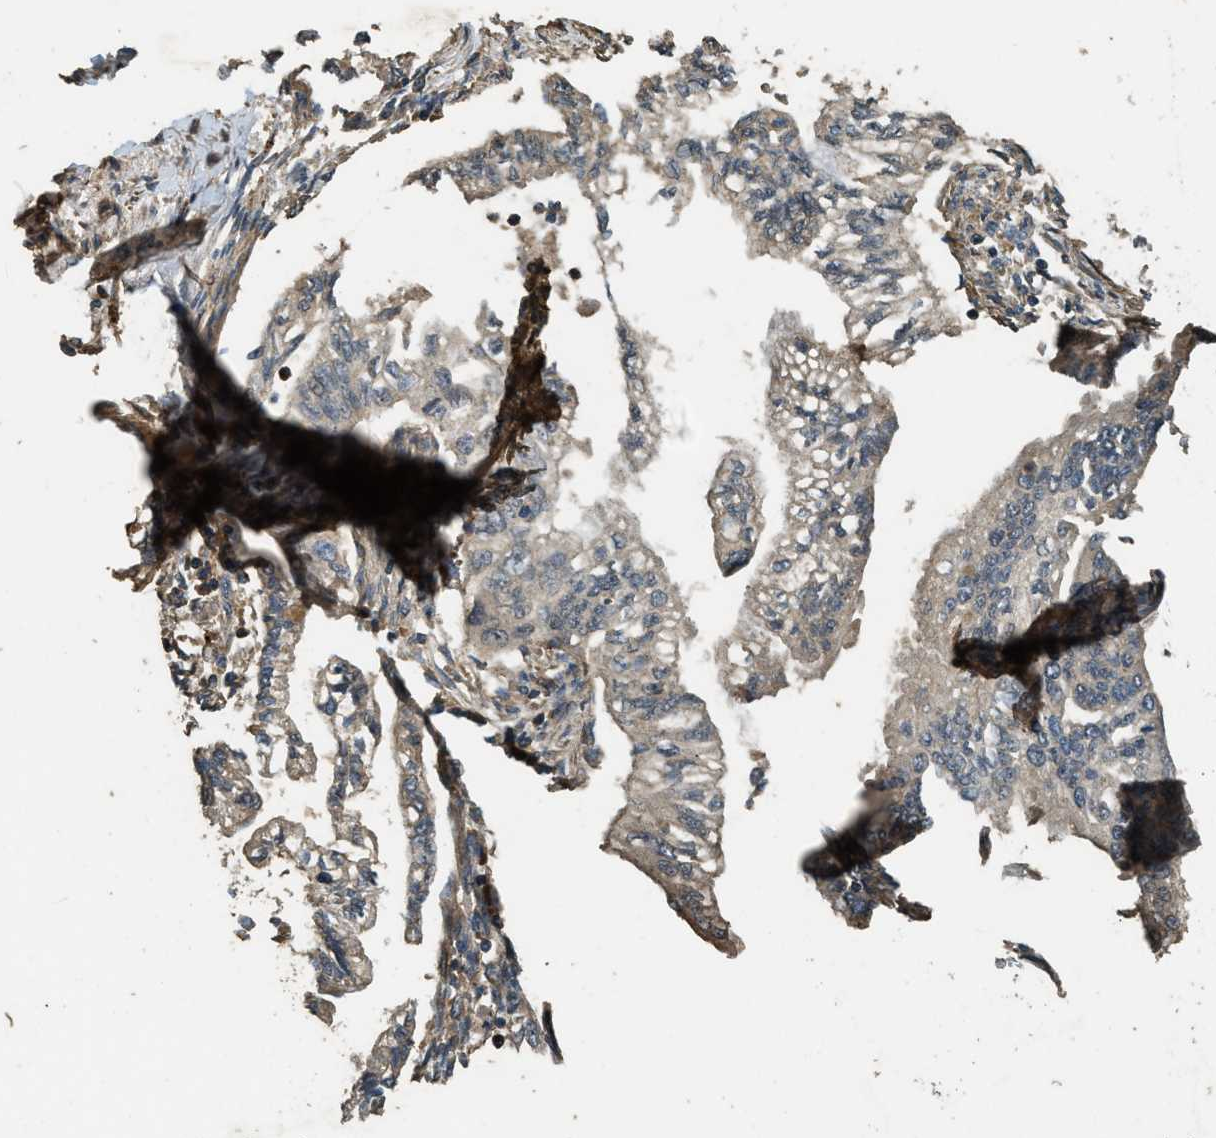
{"staining": {"intensity": "weak", "quantity": "<25%", "location": "cytoplasmic/membranous"}, "tissue": "pancreatic cancer", "cell_type": "Tumor cells", "image_type": "cancer", "snomed": [{"axis": "morphology", "description": "Normal tissue, NOS"}, {"axis": "topography", "description": "Pancreas"}], "caption": "A high-resolution histopathology image shows immunohistochemistry (IHC) staining of pancreatic cancer, which displays no significant staining in tumor cells. (Stains: DAB IHC with hematoxylin counter stain, Microscopy: brightfield microscopy at high magnification).", "gene": "PPP6R3", "patient": {"sex": "male", "age": 42}}